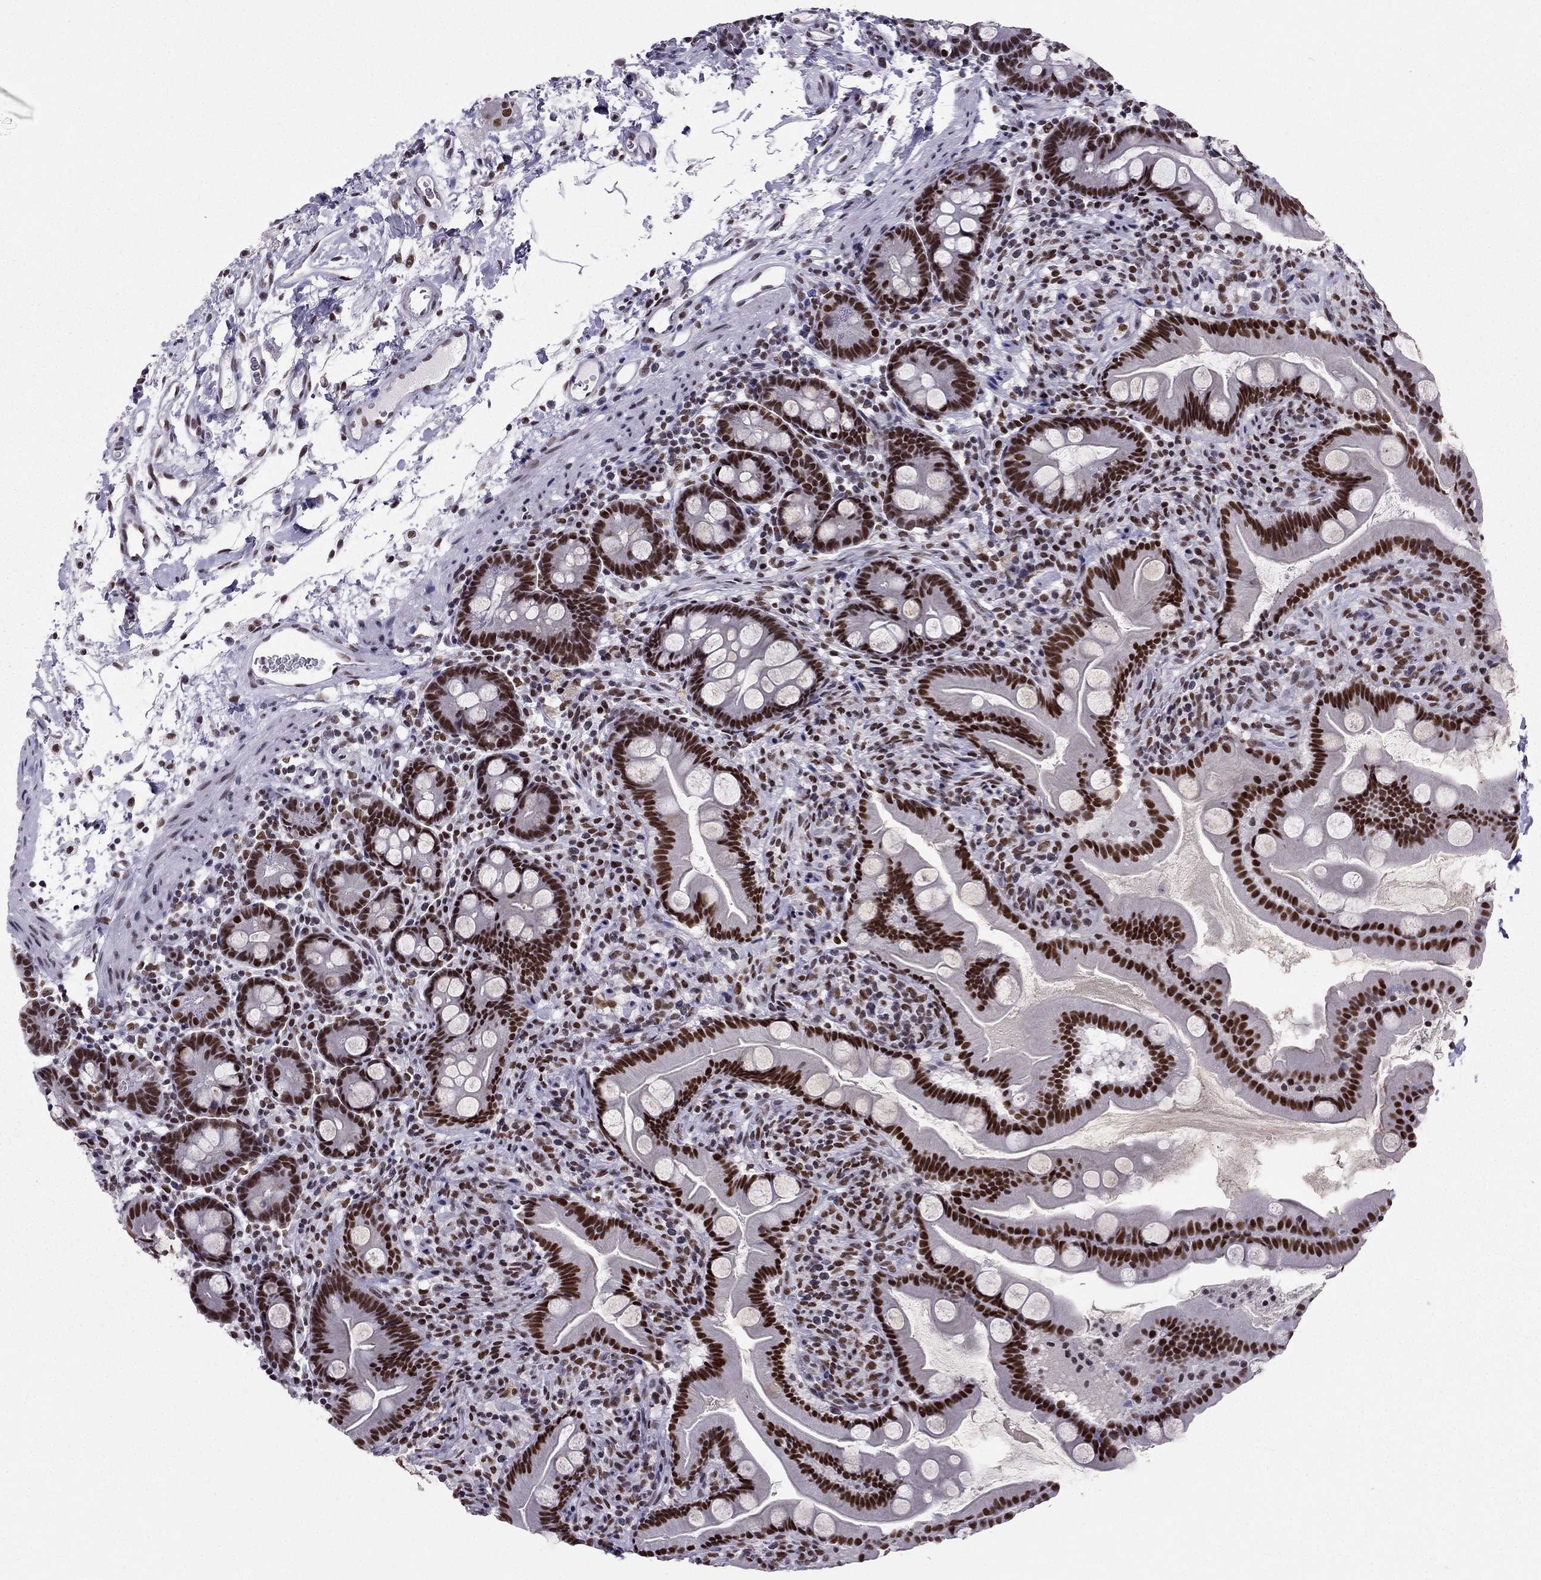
{"staining": {"intensity": "strong", "quantity": ">75%", "location": "nuclear"}, "tissue": "small intestine", "cell_type": "Glandular cells", "image_type": "normal", "snomed": [{"axis": "morphology", "description": "Normal tissue, NOS"}, {"axis": "topography", "description": "Small intestine"}], "caption": "High-power microscopy captured an immunohistochemistry (IHC) histopathology image of unremarkable small intestine, revealing strong nuclear expression in about >75% of glandular cells. Nuclei are stained in blue.", "gene": "ZNF420", "patient": {"sex": "female", "age": 44}}